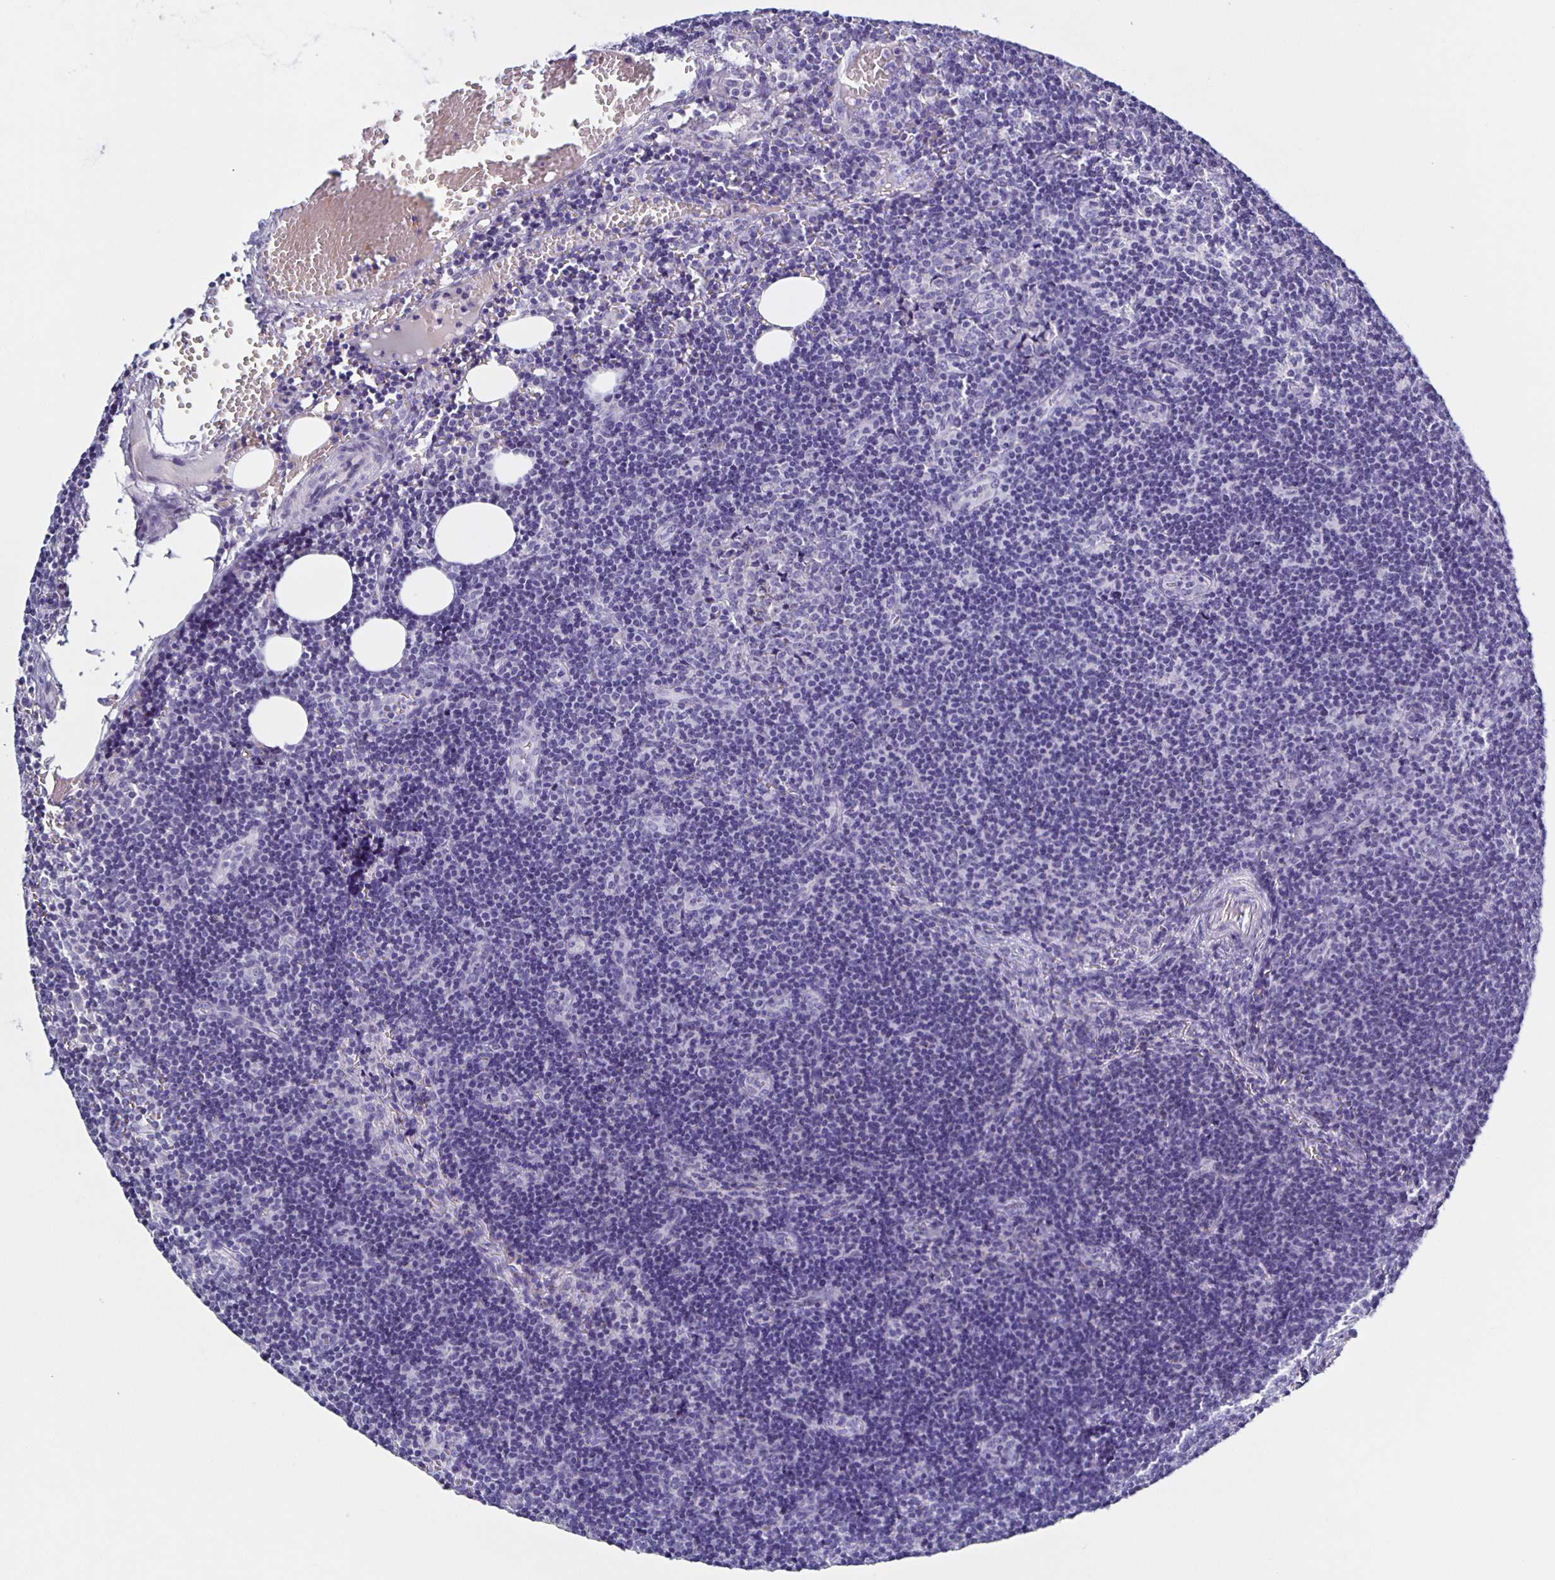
{"staining": {"intensity": "negative", "quantity": "none", "location": "none"}, "tissue": "lymph node", "cell_type": "Germinal center cells", "image_type": "normal", "snomed": [{"axis": "morphology", "description": "Normal tissue, NOS"}, {"axis": "topography", "description": "Lymph node"}], "caption": "Immunohistochemical staining of unremarkable human lymph node demonstrates no significant positivity in germinal center cells.", "gene": "AQP6", "patient": {"sex": "female", "age": 41}}